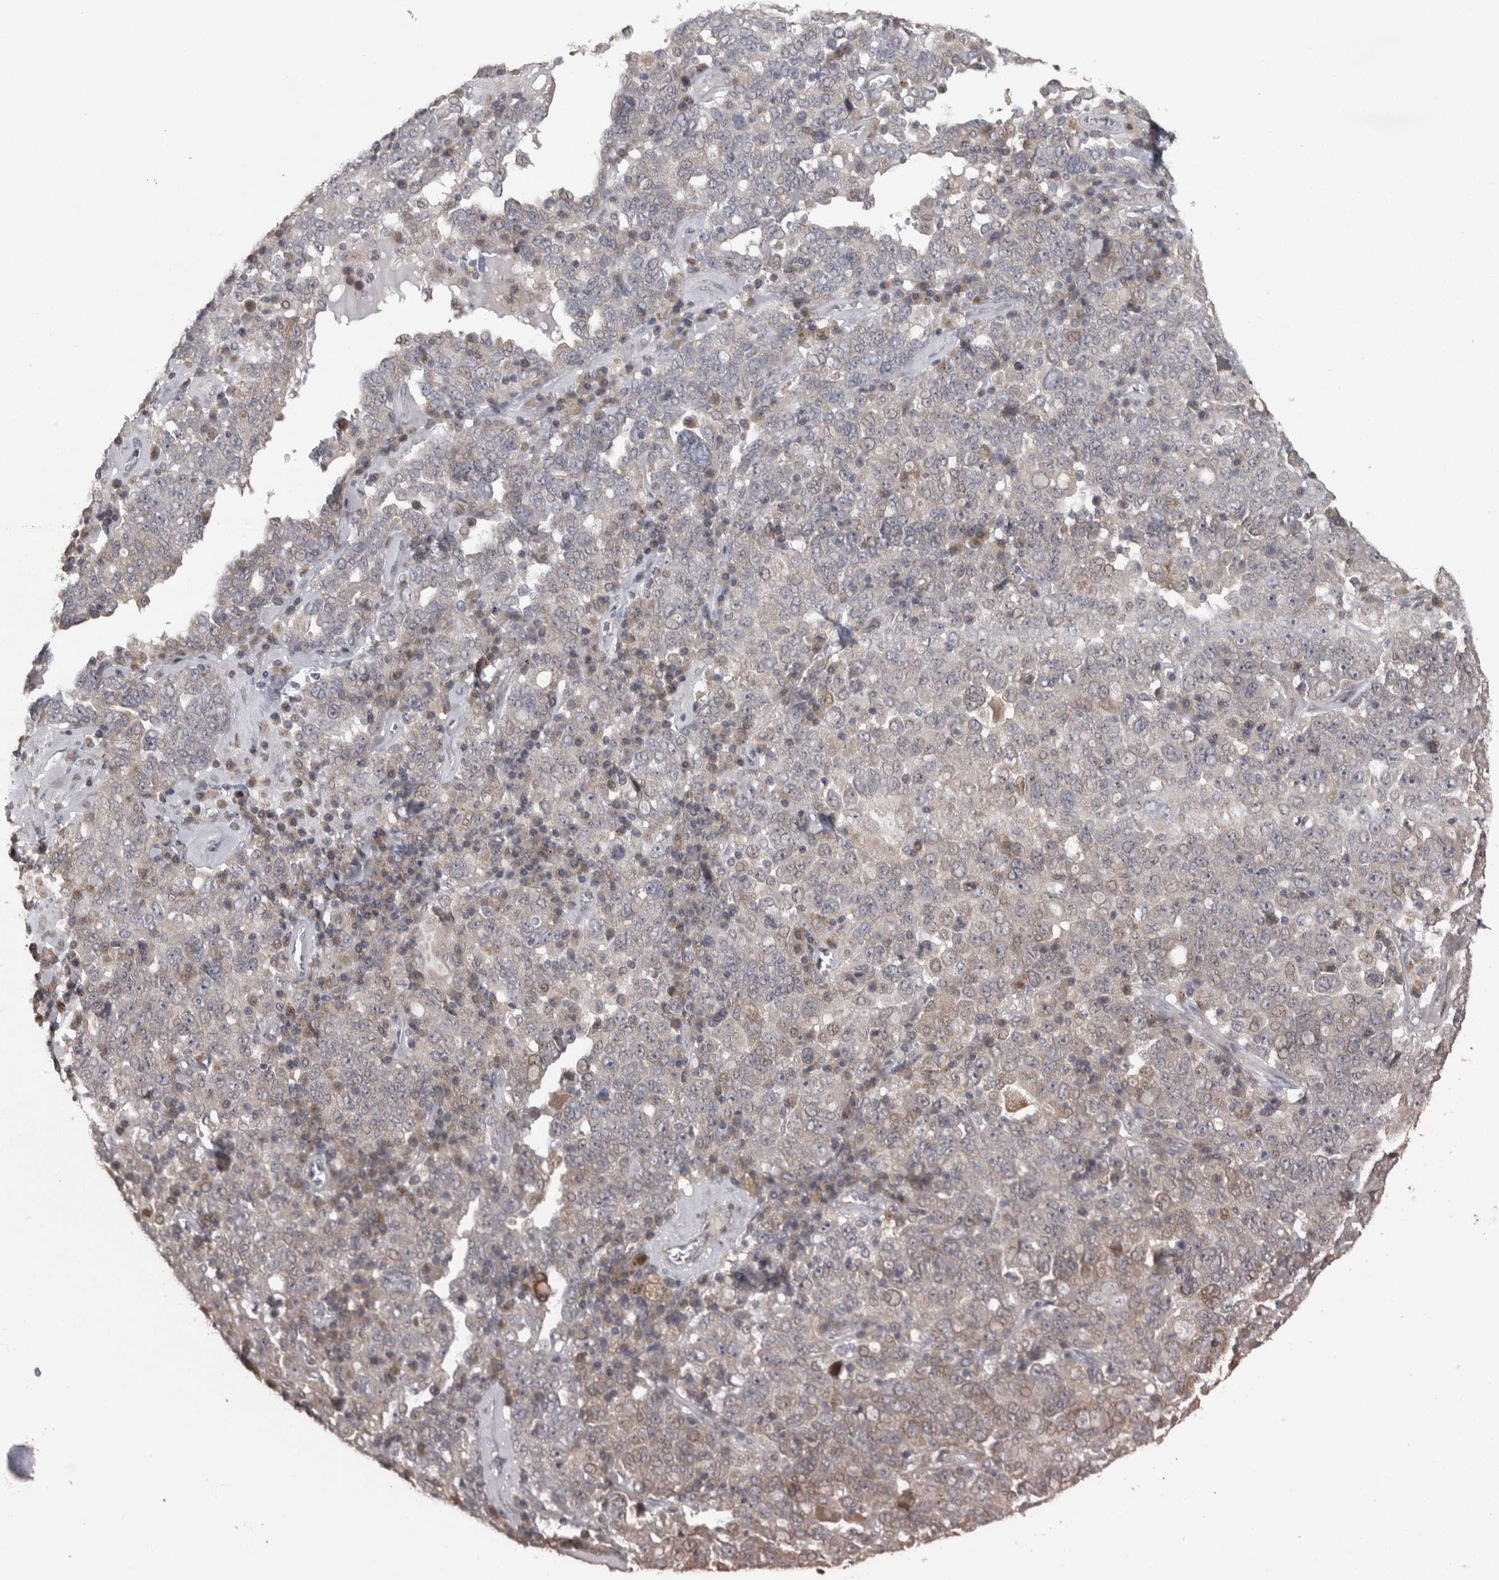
{"staining": {"intensity": "negative", "quantity": "none", "location": "none"}, "tissue": "ovarian cancer", "cell_type": "Tumor cells", "image_type": "cancer", "snomed": [{"axis": "morphology", "description": "Carcinoma, endometroid"}, {"axis": "topography", "description": "Ovary"}], "caption": "This is a histopathology image of immunohistochemistry (IHC) staining of ovarian cancer, which shows no staining in tumor cells. The staining is performed using DAB brown chromogen with nuclei counter-stained in using hematoxylin.", "gene": "RAB29", "patient": {"sex": "female", "age": 62}}